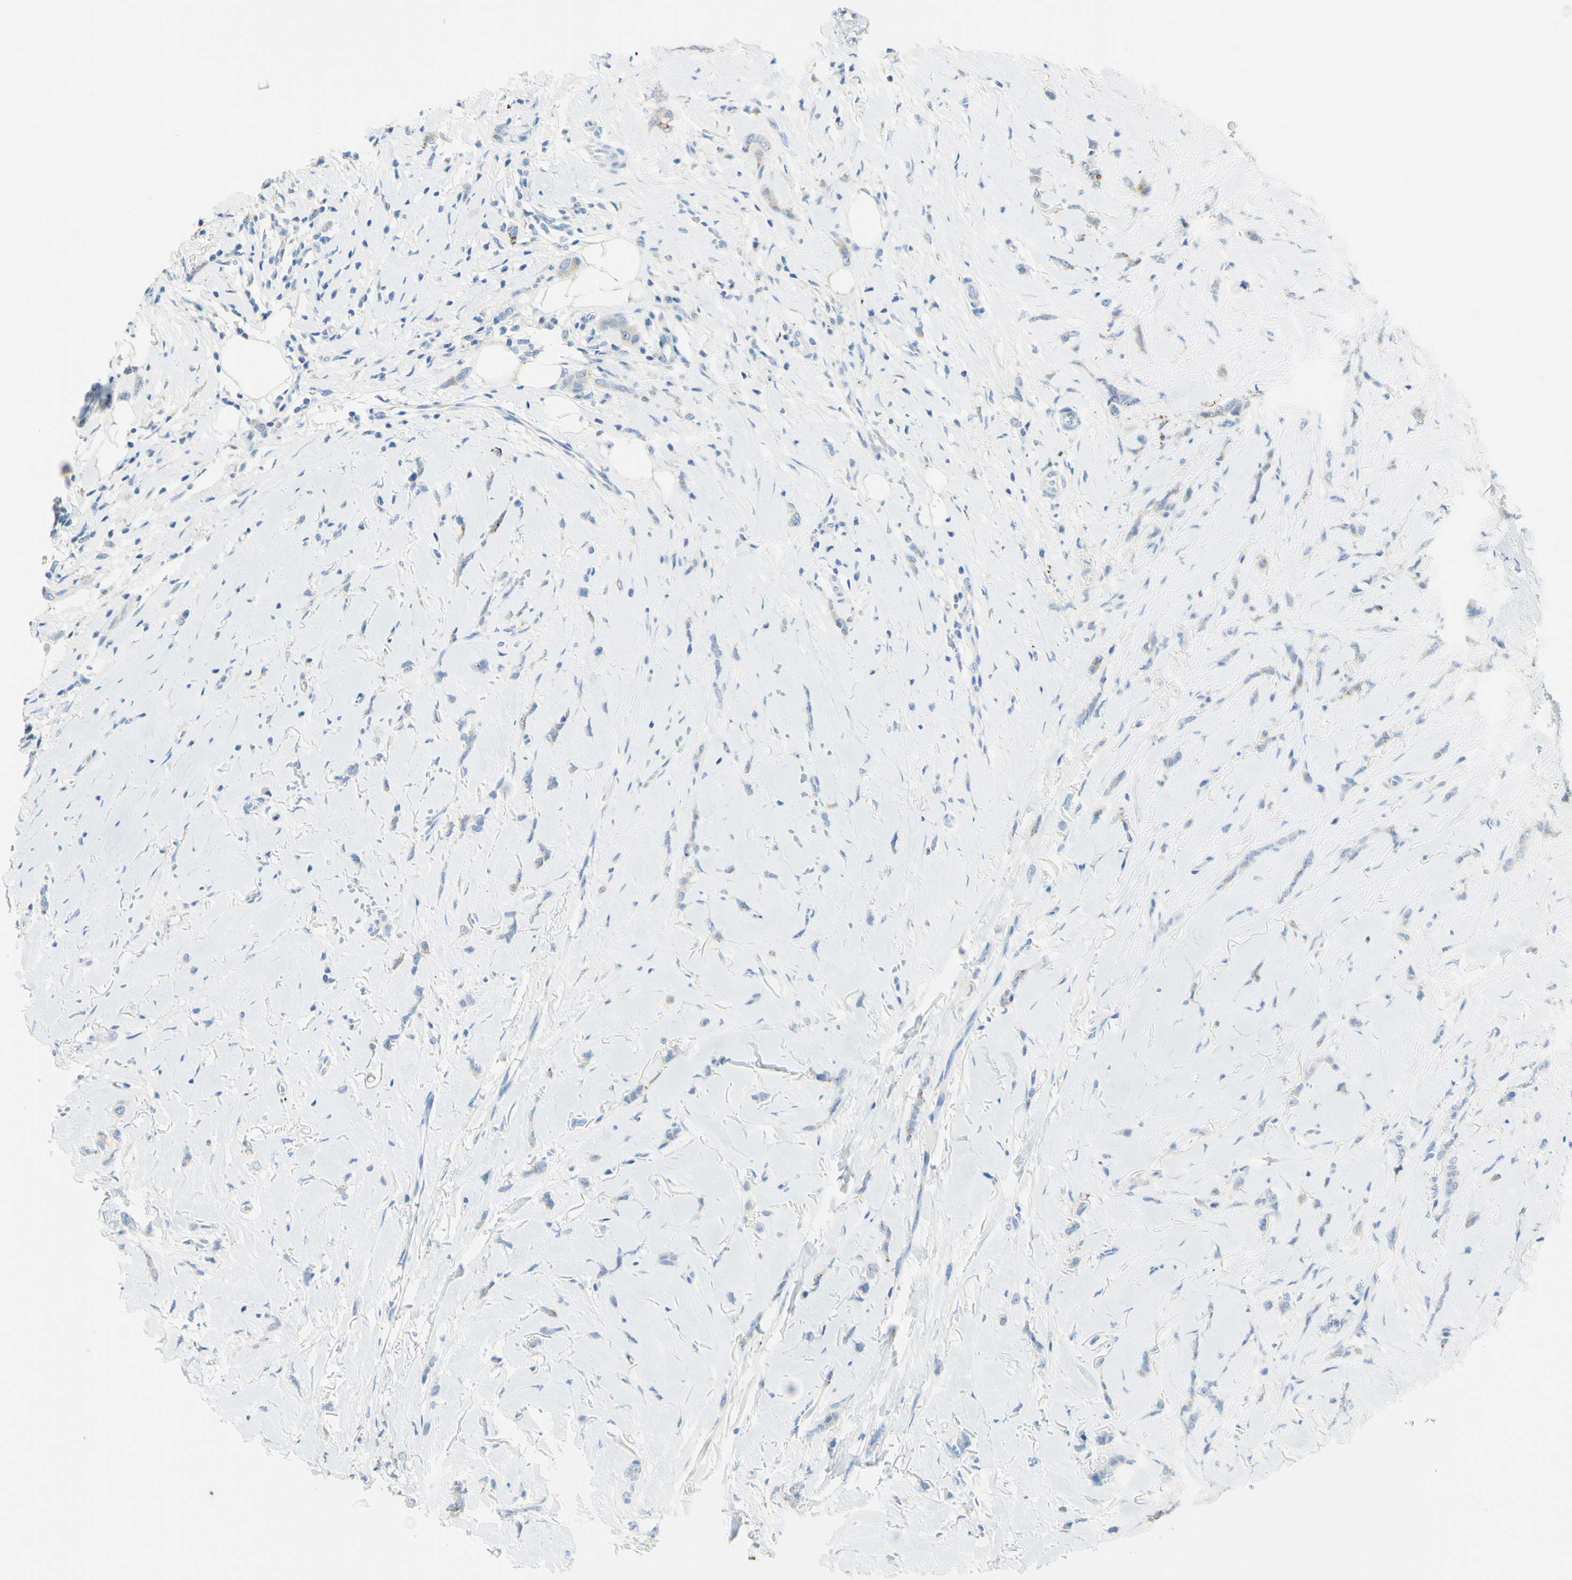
{"staining": {"intensity": "weak", "quantity": "<25%", "location": "cytoplasmic/membranous"}, "tissue": "breast cancer", "cell_type": "Tumor cells", "image_type": "cancer", "snomed": [{"axis": "morphology", "description": "Lobular carcinoma"}, {"axis": "topography", "description": "Skin"}, {"axis": "topography", "description": "Breast"}], "caption": "DAB (3,3'-diaminobenzidine) immunohistochemical staining of breast cancer exhibits no significant positivity in tumor cells. (Brightfield microscopy of DAB immunohistochemistry (IHC) at high magnification).", "gene": "TSPAN1", "patient": {"sex": "female", "age": 46}}